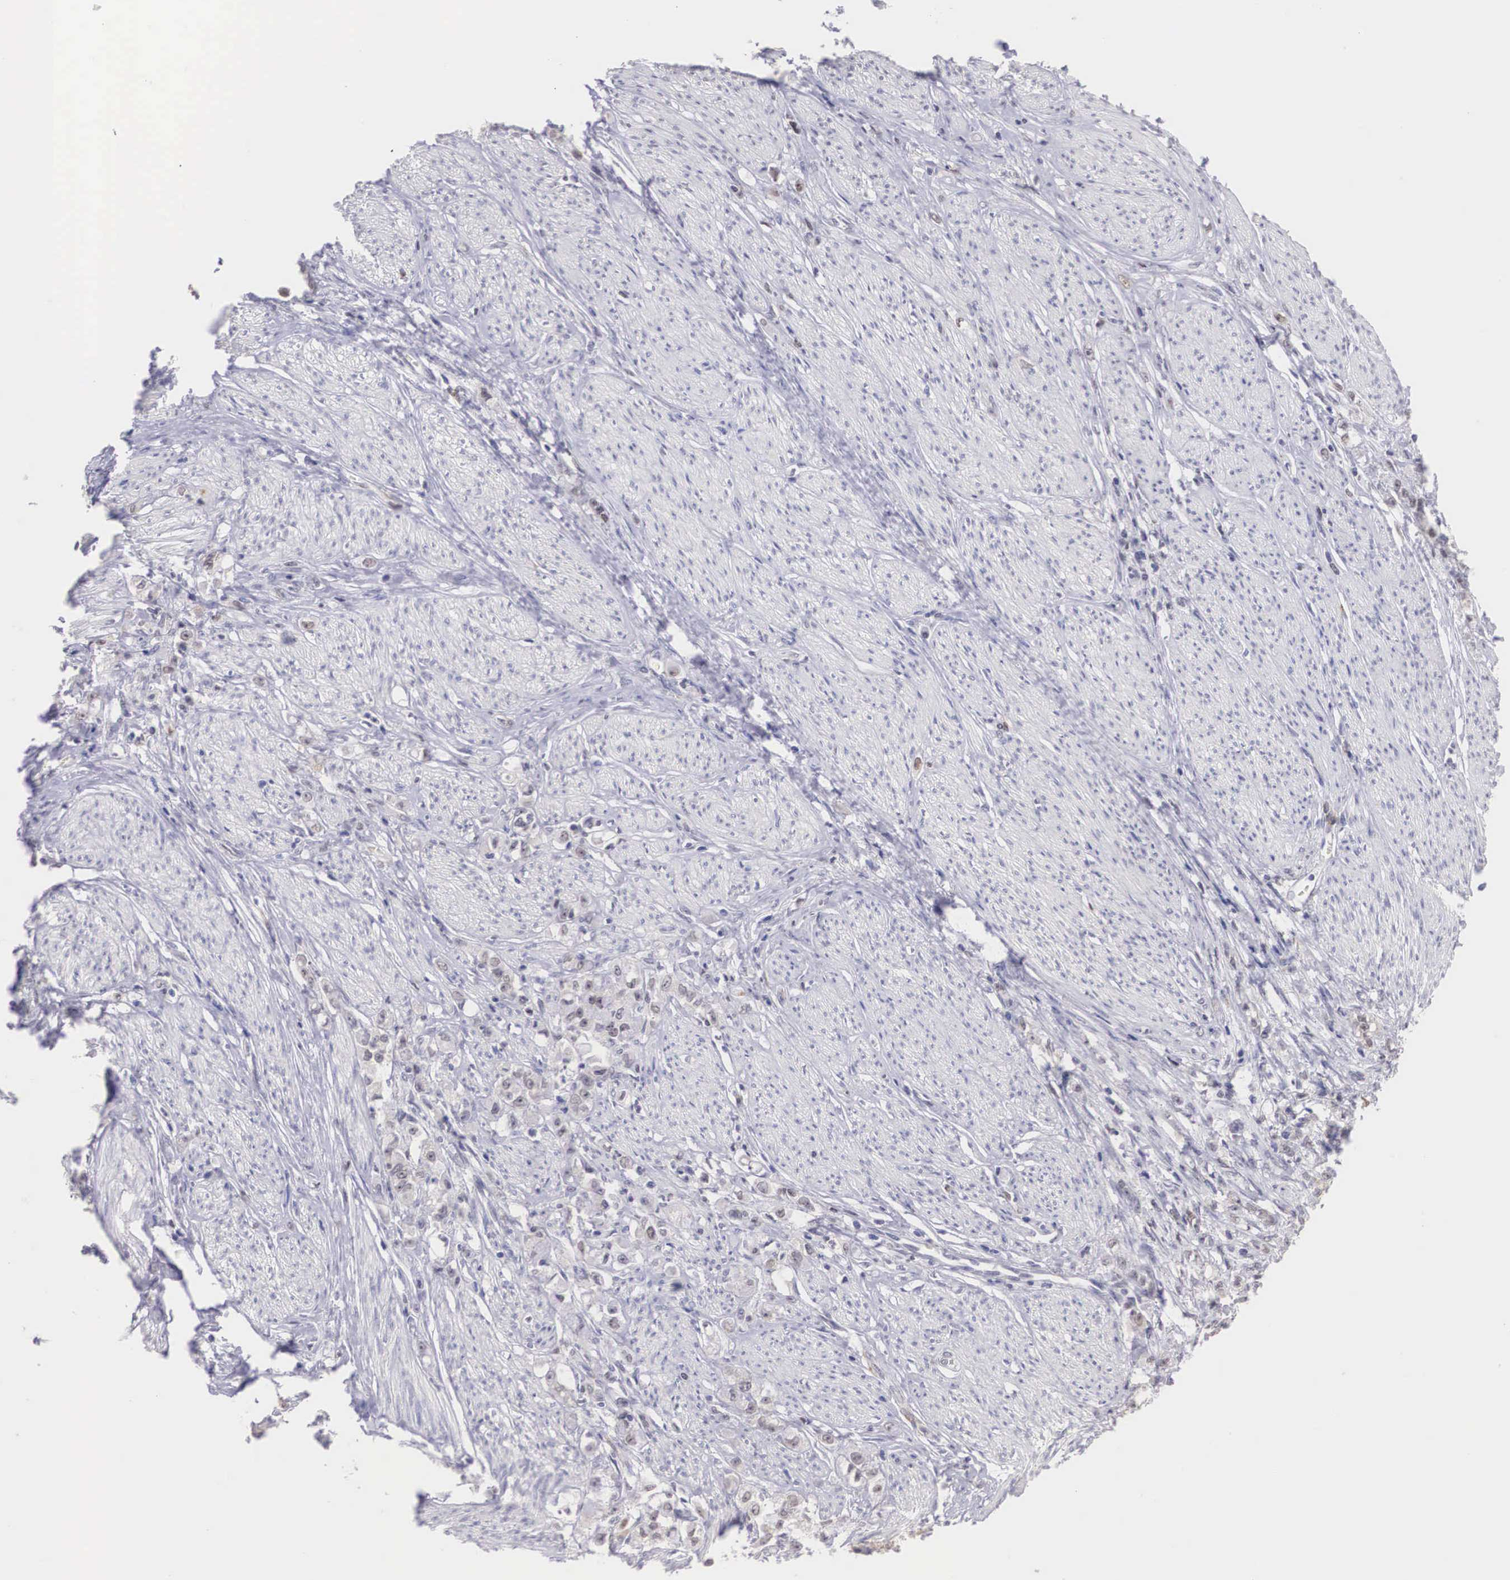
{"staining": {"intensity": "weak", "quantity": "<25%", "location": "nuclear"}, "tissue": "stomach cancer", "cell_type": "Tumor cells", "image_type": "cancer", "snomed": [{"axis": "morphology", "description": "Adenocarcinoma, NOS"}, {"axis": "topography", "description": "Stomach"}], "caption": "This is a histopathology image of IHC staining of stomach adenocarcinoma, which shows no staining in tumor cells.", "gene": "ETV6", "patient": {"sex": "male", "age": 72}}